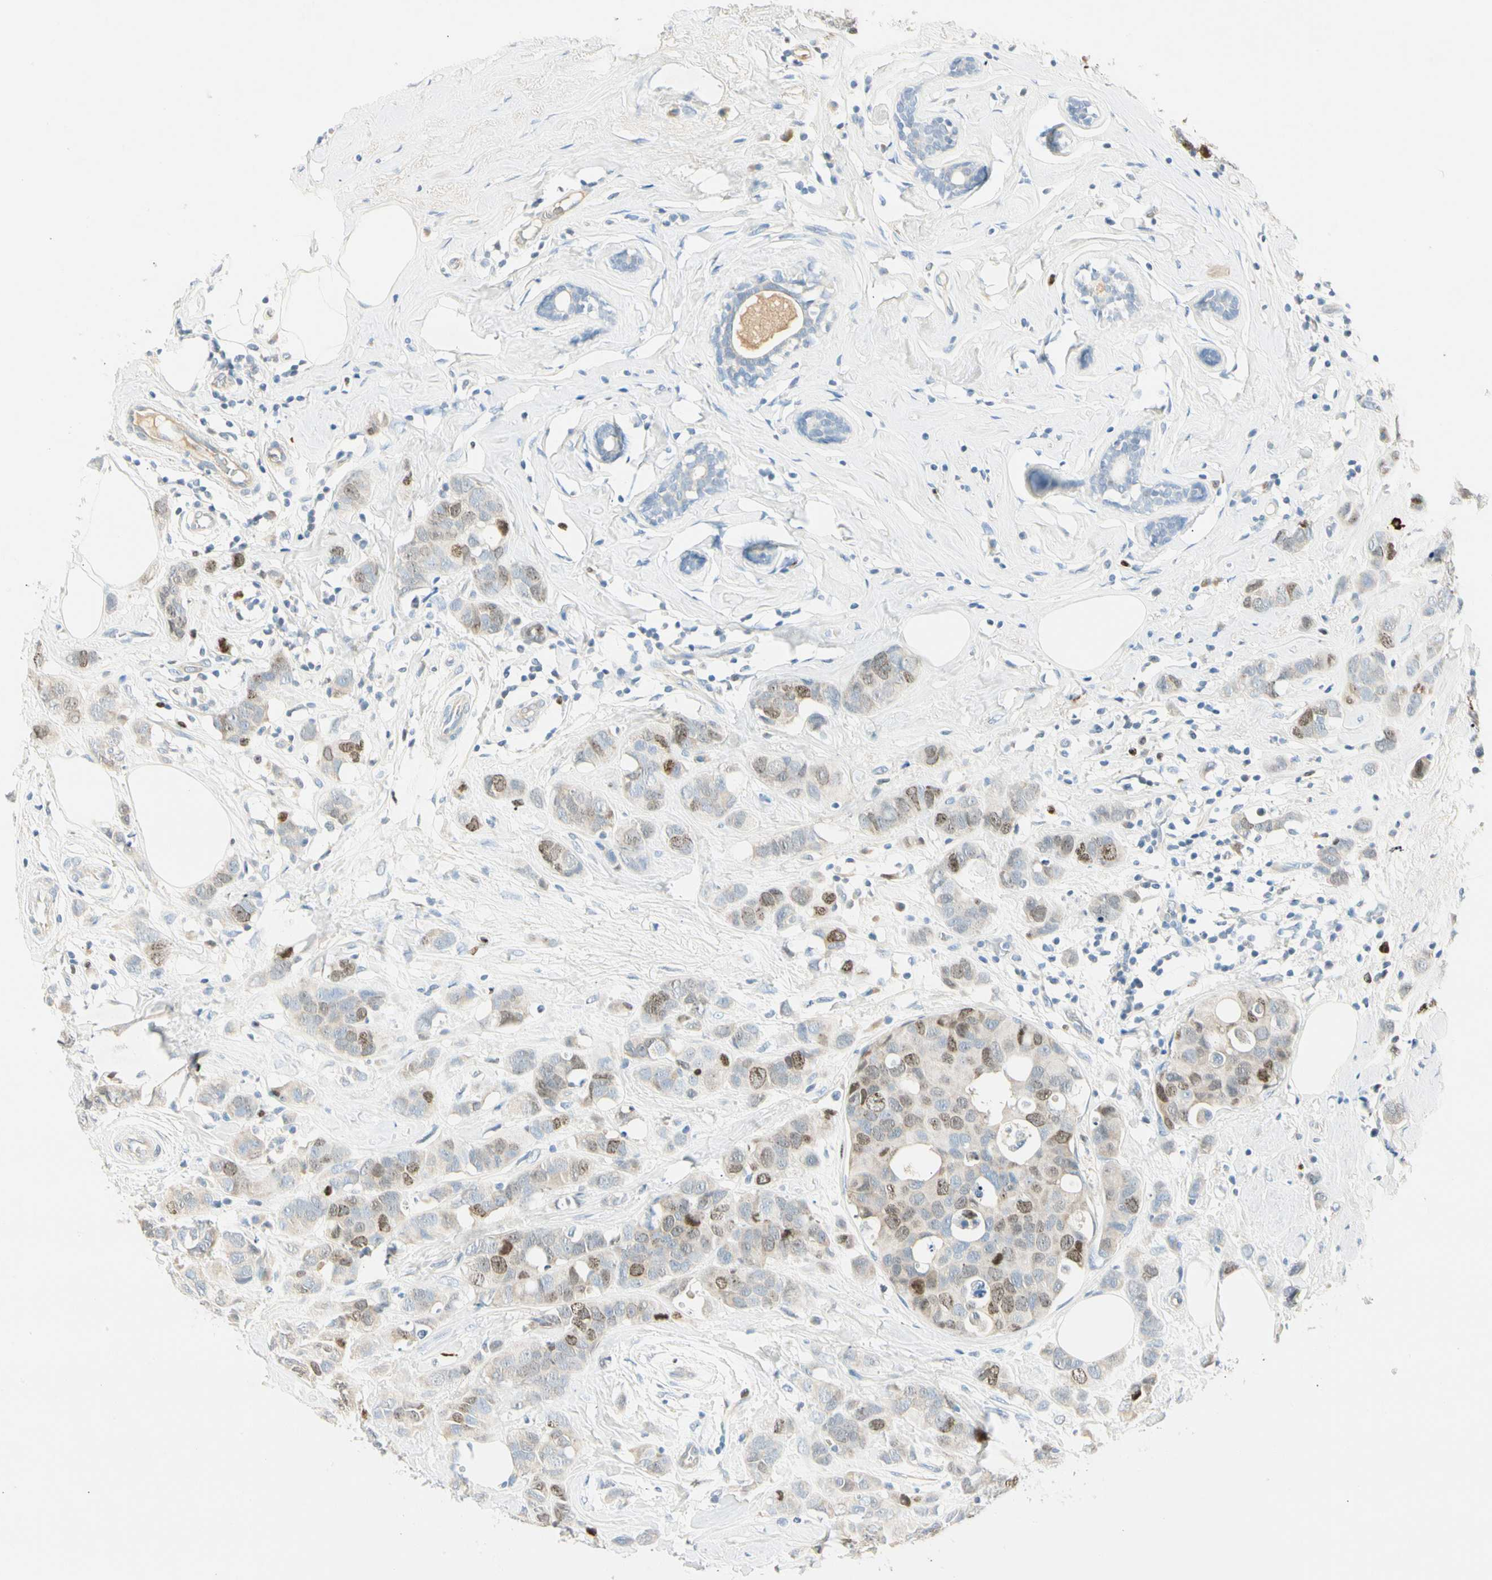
{"staining": {"intensity": "moderate", "quantity": "<25%", "location": "nuclear"}, "tissue": "breast cancer", "cell_type": "Tumor cells", "image_type": "cancer", "snomed": [{"axis": "morphology", "description": "Normal tissue, NOS"}, {"axis": "morphology", "description": "Duct carcinoma"}, {"axis": "topography", "description": "Breast"}], "caption": "This is an image of IHC staining of infiltrating ductal carcinoma (breast), which shows moderate positivity in the nuclear of tumor cells.", "gene": "PITX1", "patient": {"sex": "female", "age": 50}}